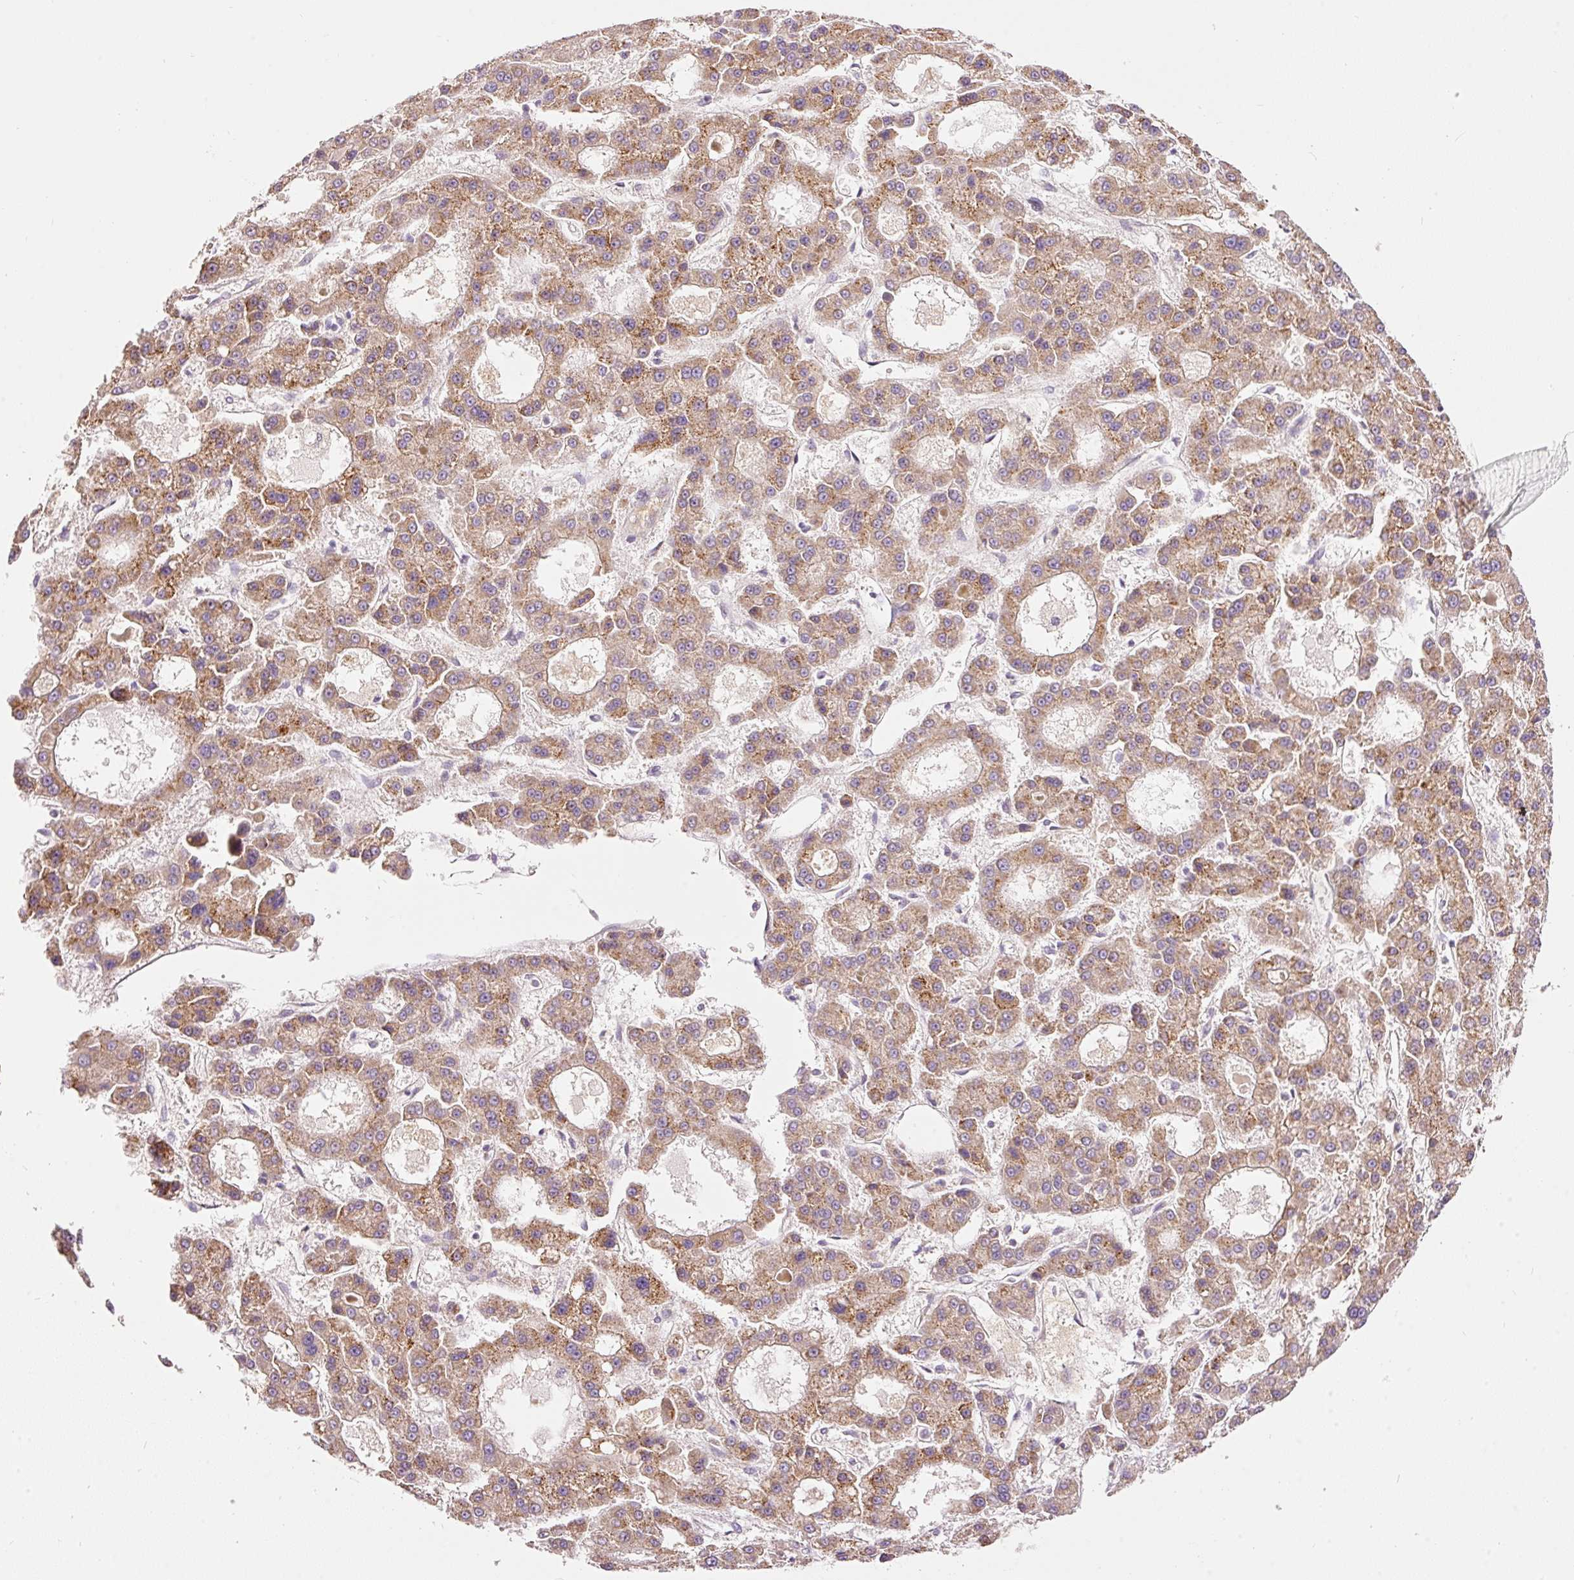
{"staining": {"intensity": "moderate", "quantity": ">75%", "location": "cytoplasmic/membranous"}, "tissue": "liver cancer", "cell_type": "Tumor cells", "image_type": "cancer", "snomed": [{"axis": "morphology", "description": "Carcinoma, Hepatocellular, NOS"}, {"axis": "topography", "description": "Liver"}], "caption": "Protein expression analysis of liver cancer demonstrates moderate cytoplasmic/membranous expression in about >75% of tumor cells. (DAB = brown stain, brightfield microscopy at high magnification).", "gene": "RSPO2", "patient": {"sex": "male", "age": 70}}